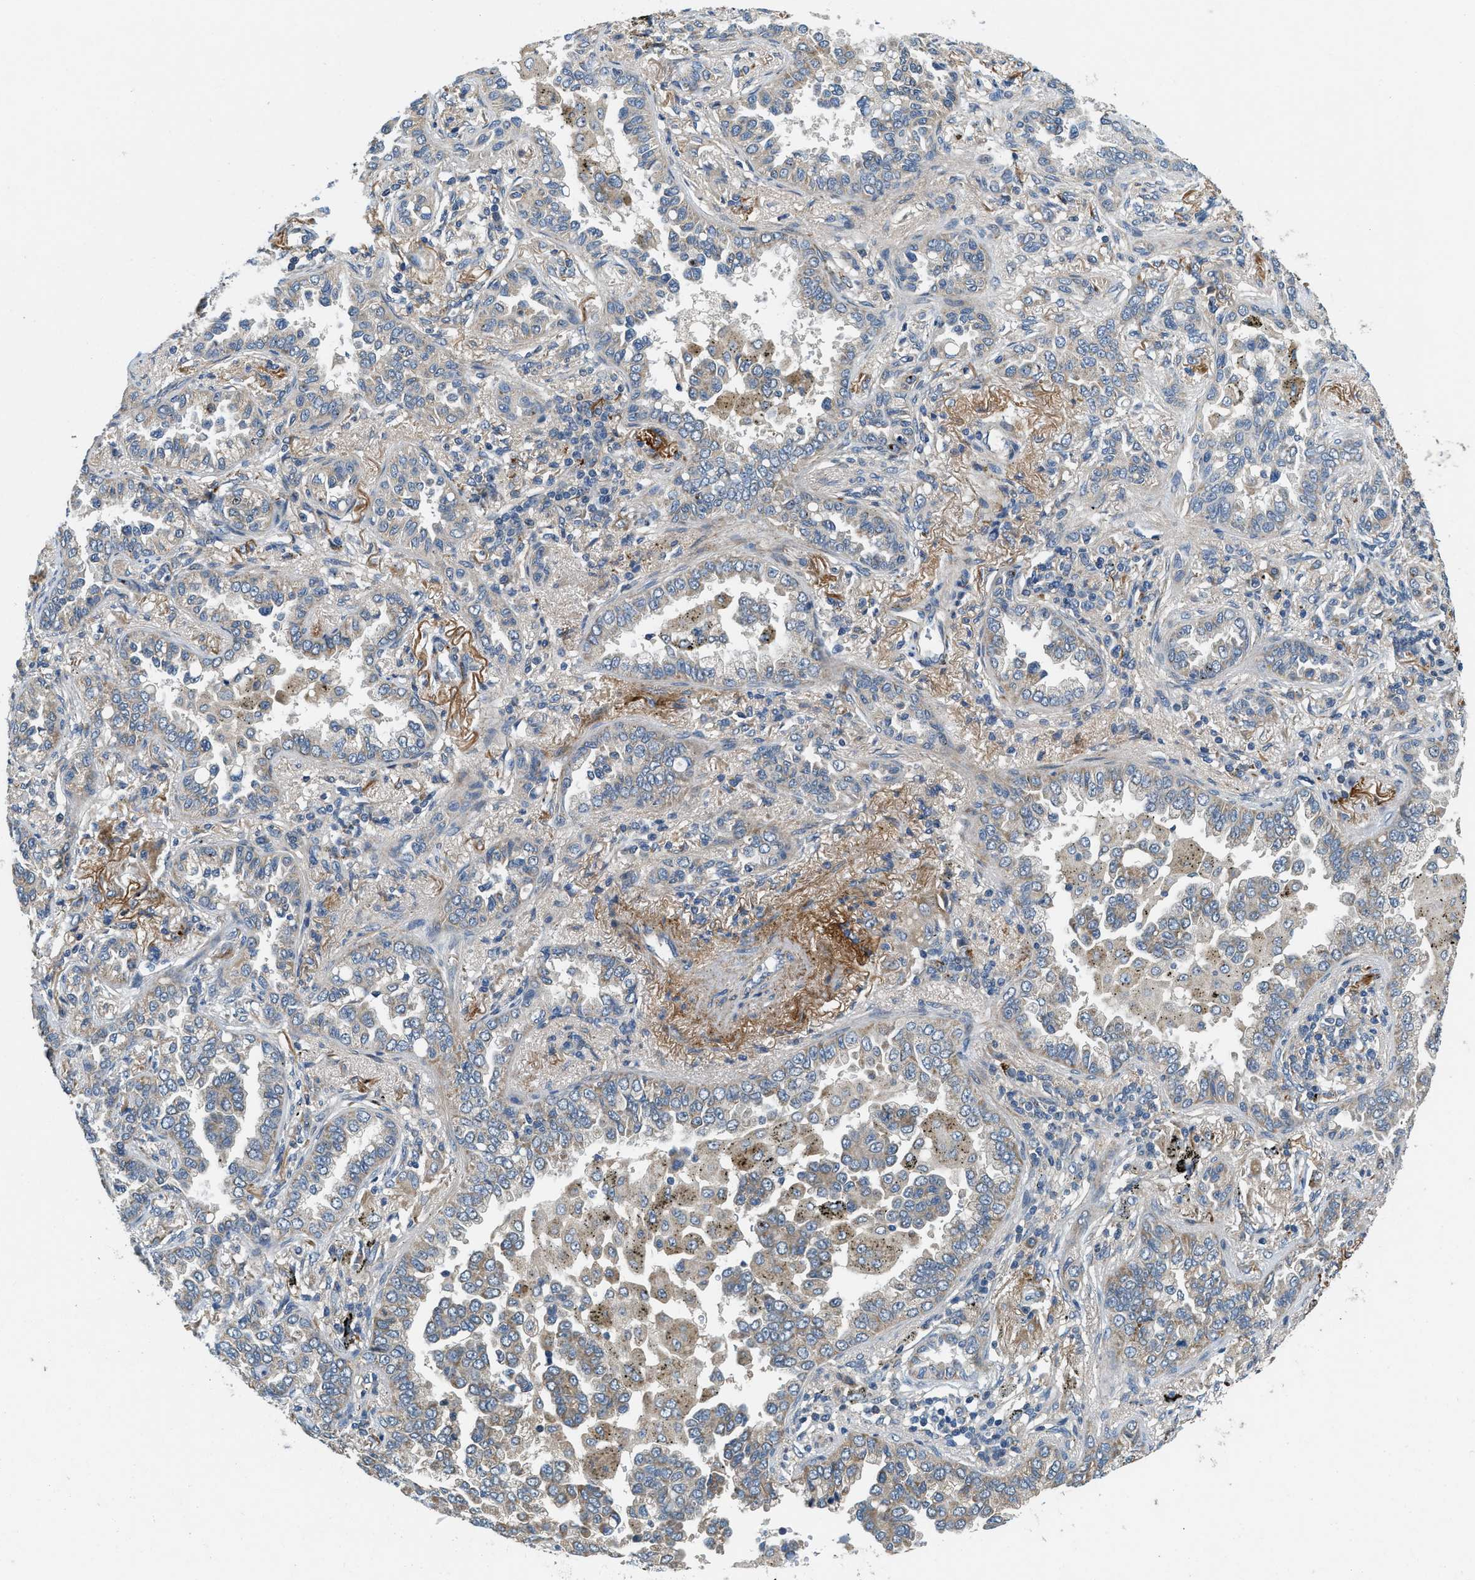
{"staining": {"intensity": "weak", "quantity": "<25%", "location": "cytoplasmic/membranous"}, "tissue": "lung cancer", "cell_type": "Tumor cells", "image_type": "cancer", "snomed": [{"axis": "morphology", "description": "Normal tissue, NOS"}, {"axis": "morphology", "description": "Adenocarcinoma, NOS"}, {"axis": "topography", "description": "Lung"}], "caption": "Lung cancer was stained to show a protein in brown. There is no significant staining in tumor cells.", "gene": "ZNF599", "patient": {"sex": "male", "age": 59}}